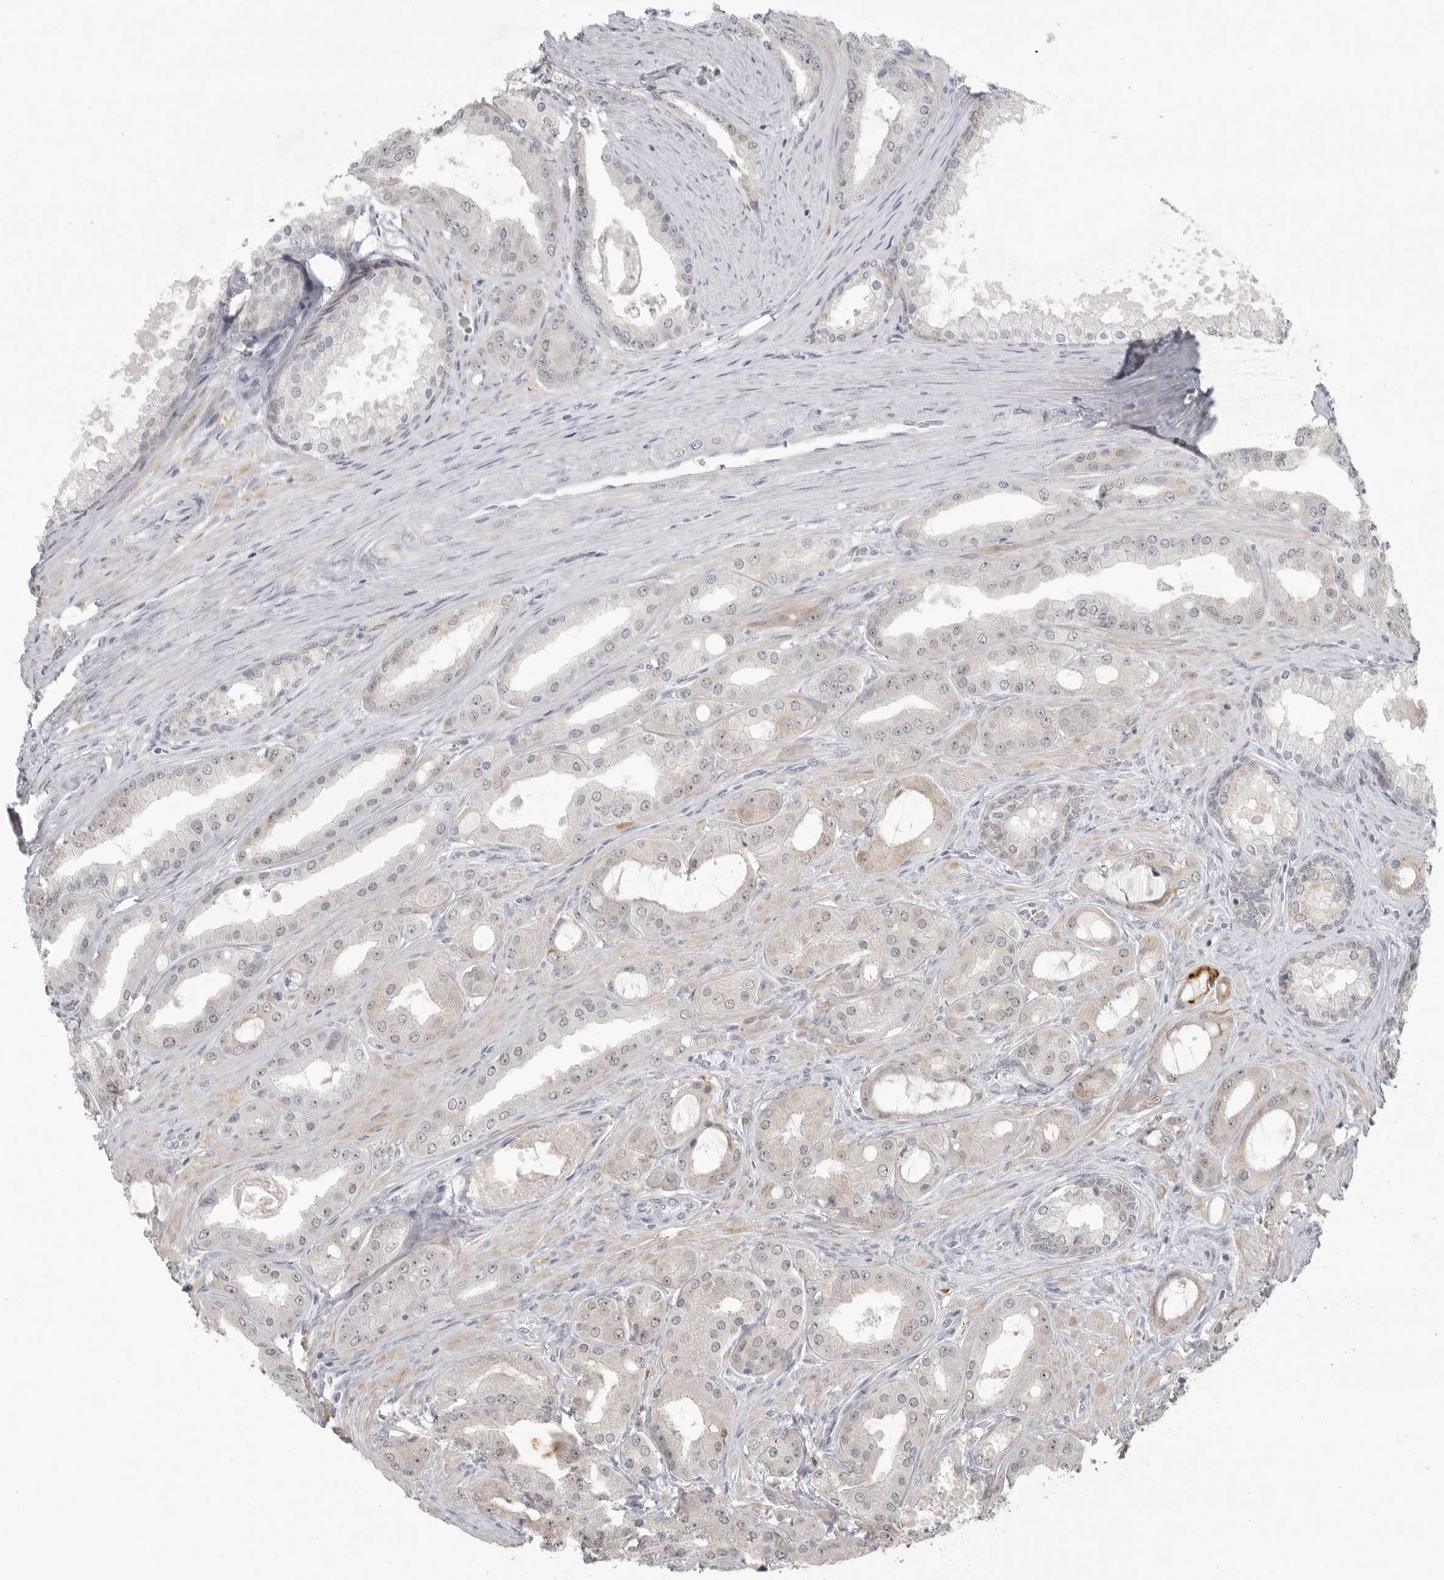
{"staining": {"intensity": "moderate", "quantity": "<25%", "location": "cytoplasmic/membranous"}, "tissue": "prostate cancer", "cell_type": "Tumor cells", "image_type": "cancer", "snomed": [{"axis": "morphology", "description": "Adenocarcinoma, High grade"}, {"axis": "topography", "description": "Prostate"}], "caption": "Prostate cancer tissue reveals moderate cytoplasmic/membranous positivity in about <25% of tumor cells, visualized by immunohistochemistry.", "gene": "TCTN3", "patient": {"sex": "male", "age": 60}}